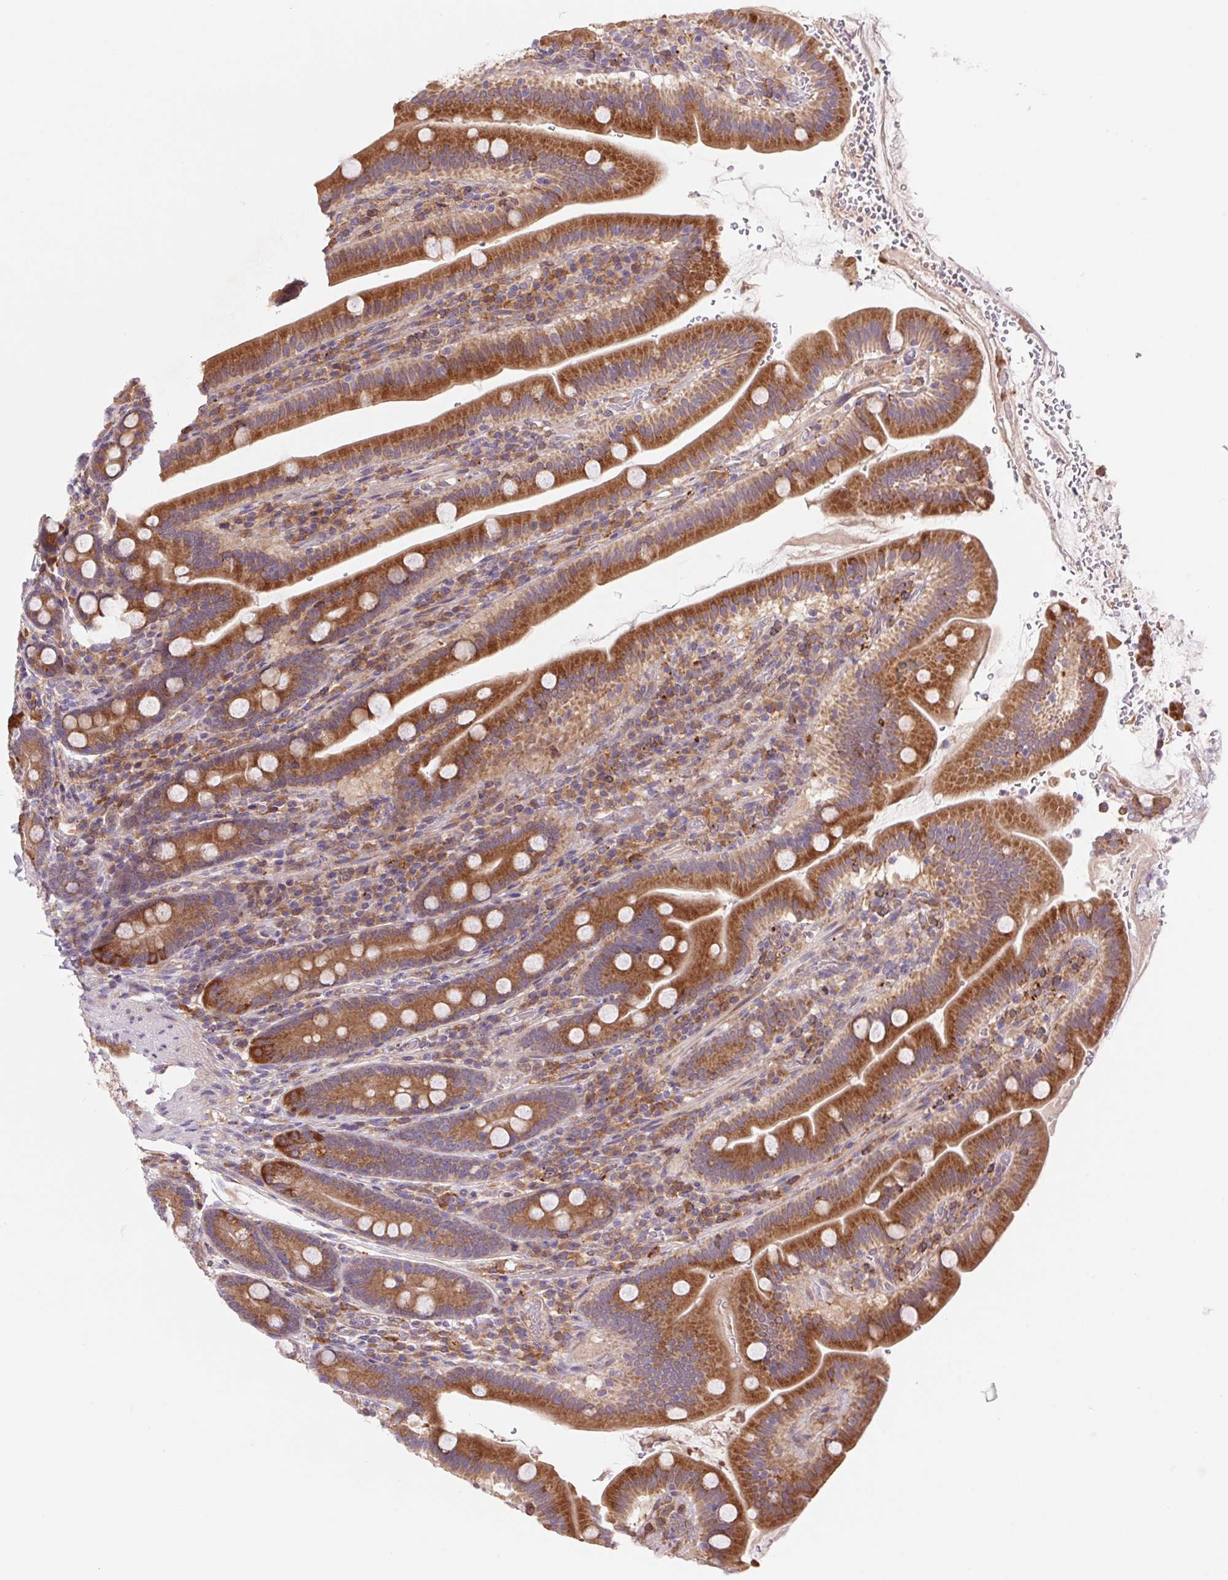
{"staining": {"intensity": "strong", "quantity": ">75%", "location": "cytoplasmic/membranous"}, "tissue": "small intestine", "cell_type": "Glandular cells", "image_type": "normal", "snomed": [{"axis": "morphology", "description": "Normal tissue, NOS"}, {"axis": "topography", "description": "Small intestine"}], "caption": "Immunohistochemical staining of benign human small intestine reveals >75% levels of strong cytoplasmic/membranous protein expression in approximately >75% of glandular cells. The protein of interest is stained brown, and the nuclei are stained in blue (DAB IHC with brightfield microscopy, high magnification).", "gene": "KLHL20", "patient": {"sex": "male", "age": 26}}